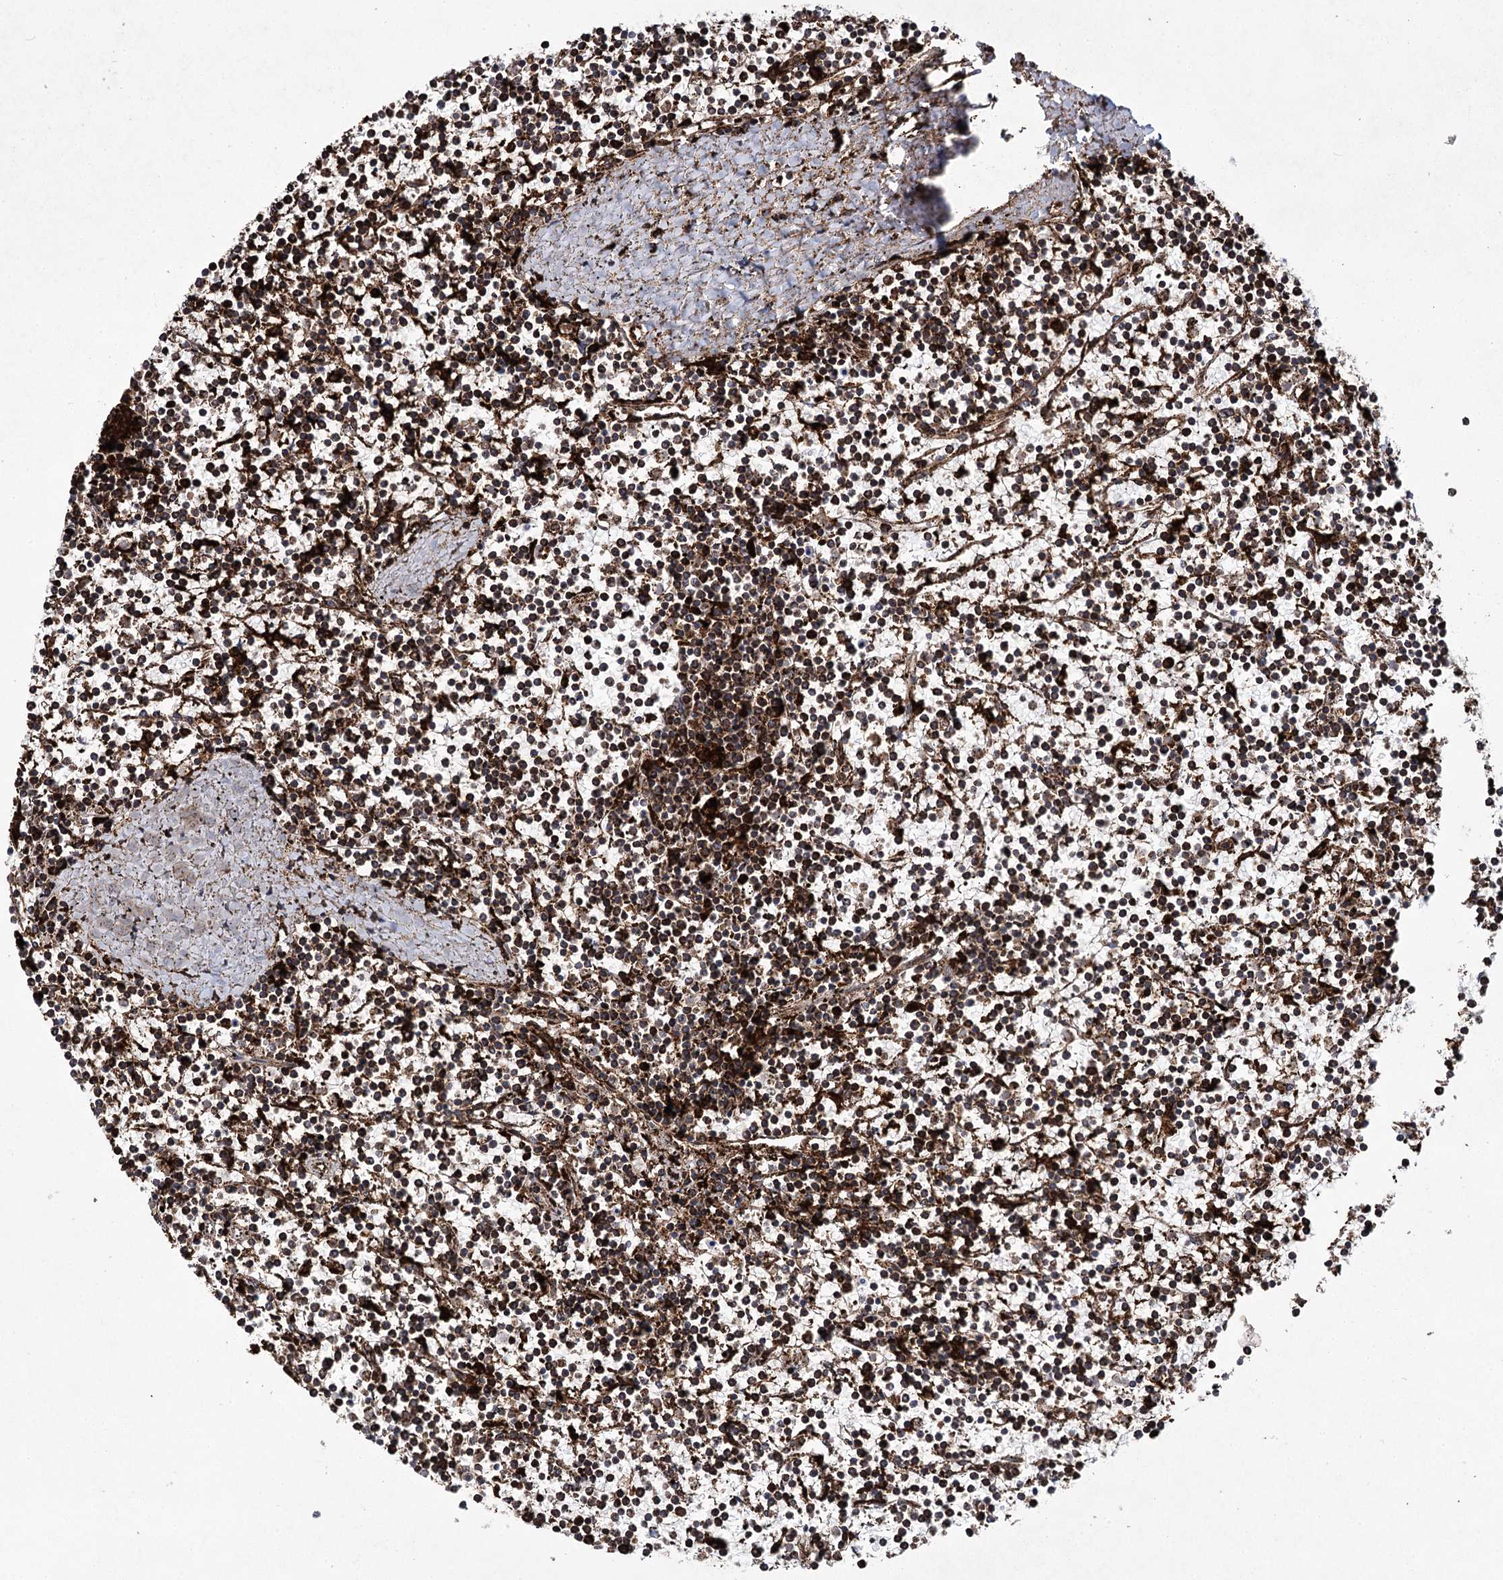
{"staining": {"intensity": "strong", "quantity": ">75%", "location": "cytoplasmic/membranous"}, "tissue": "lymphoma", "cell_type": "Tumor cells", "image_type": "cancer", "snomed": [{"axis": "morphology", "description": "Malignant lymphoma, non-Hodgkin's type, Low grade"}, {"axis": "topography", "description": "Spleen"}], "caption": "Immunohistochemistry (IHC) of lymphoma displays high levels of strong cytoplasmic/membranous expression in approximately >75% of tumor cells.", "gene": "DCUN1D4", "patient": {"sex": "female", "age": 19}}